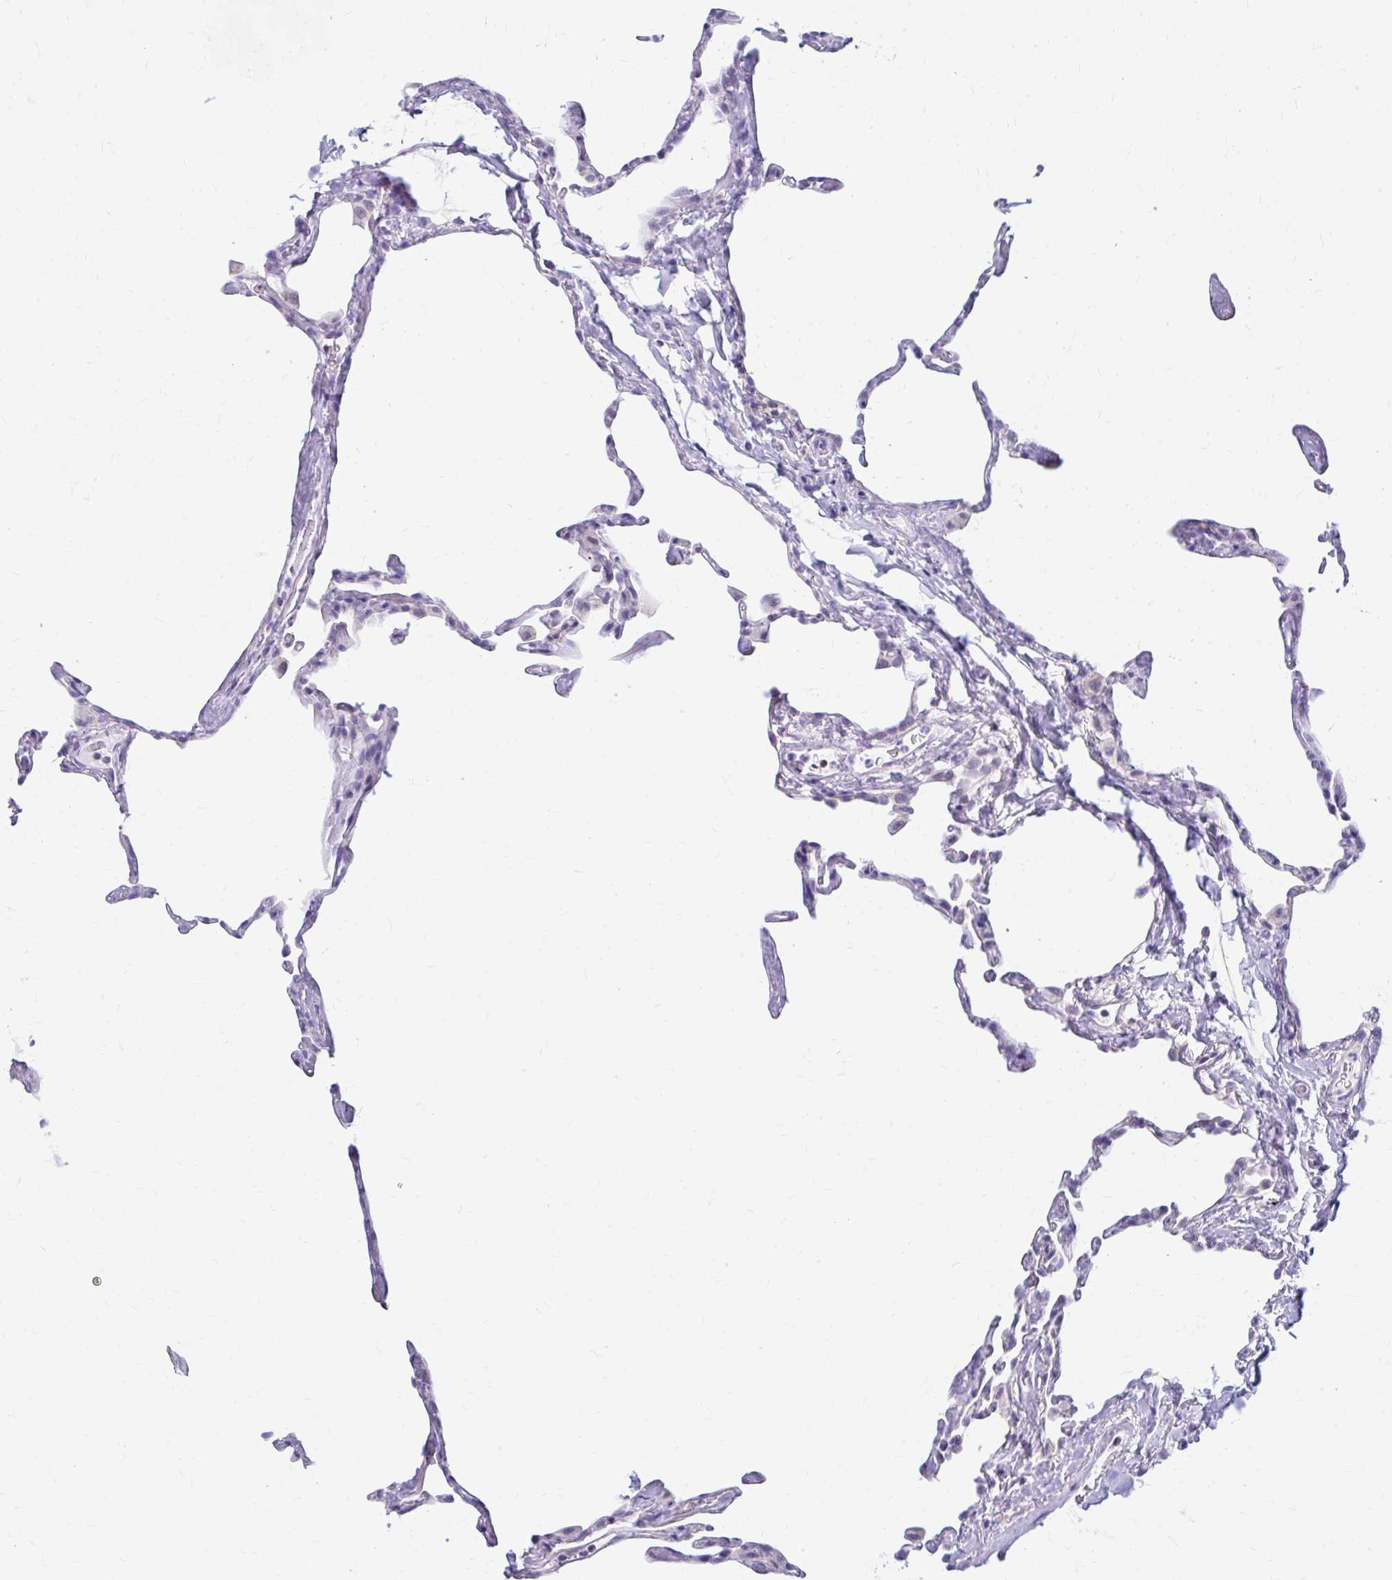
{"staining": {"intensity": "negative", "quantity": "none", "location": "none"}, "tissue": "lung", "cell_type": "Alveolar cells", "image_type": "normal", "snomed": [{"axis": "morphology", "description": "Normal tissue, NOS"}, {"axis": "topography", "description": "Lung"}], "caption": "Immunohistochemical staining of normal lung reveals no significant staining in alveolar cells.", "gene": "RADIL", "patient": {"sex": "male", "age": 65}}